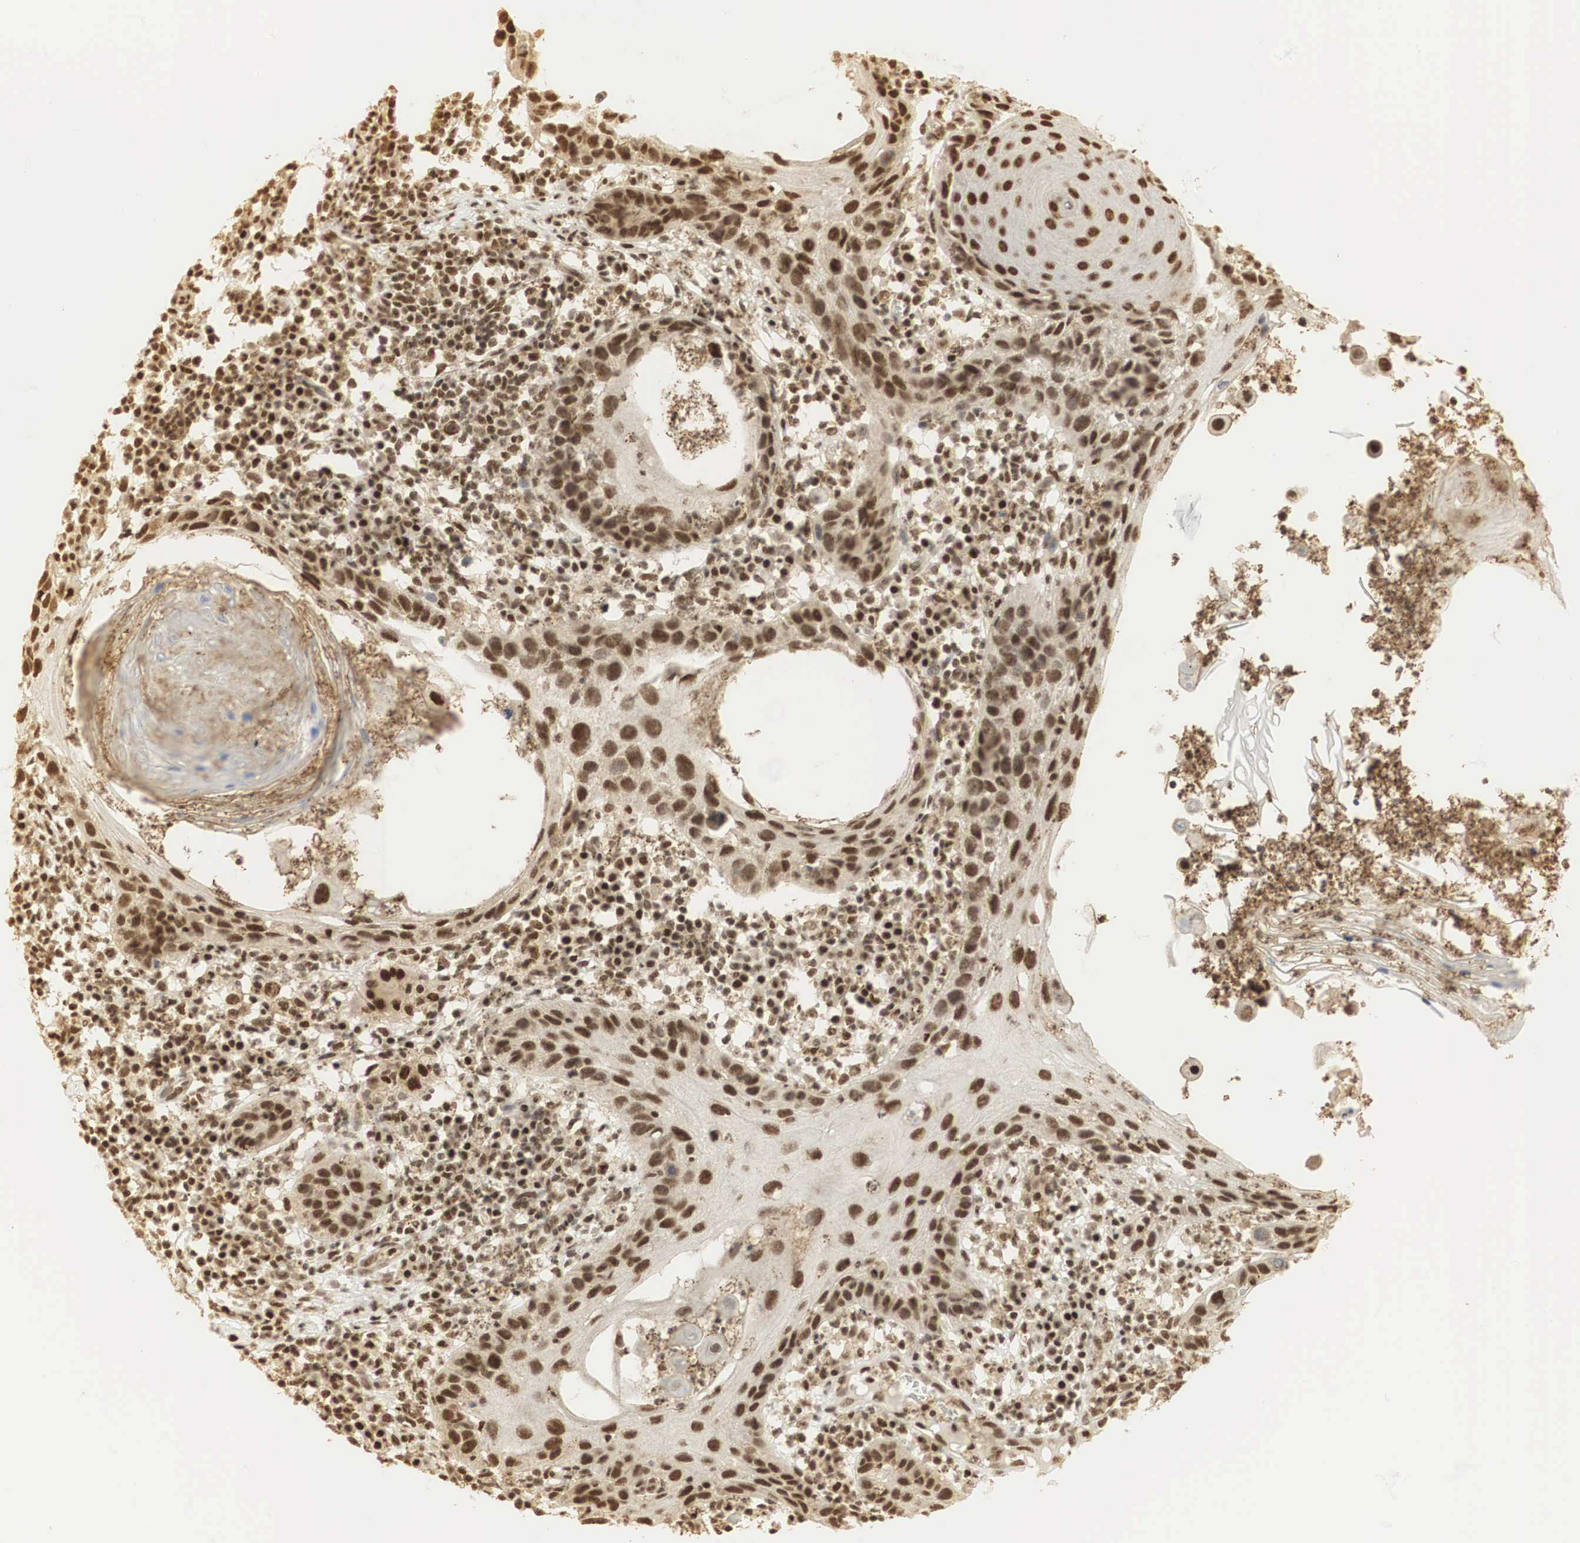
{"staining": {"intensity": "strong", "quantity": ">75%", "location": "cytoplasmic/membranous,nuclear"}, "tissue": "skin cancer", "cell_type": "Tumor cells", "image_type": "cancer", "snomed": [{"axis": "morphology", "description": "Squamous cell carcinoma, NOS"}, {"axis": "topography", "description": "Skin"}], "caption": "Skin cancer was stained to show a protein in brown. There is high levels of strong cytoplasmic/membranous and nuclear positivity in approximately >75% of tumor cells. Nuclei are stained in blue.", "gene": "RNF113A", "patient": {"sex": "female", "age": 74}}